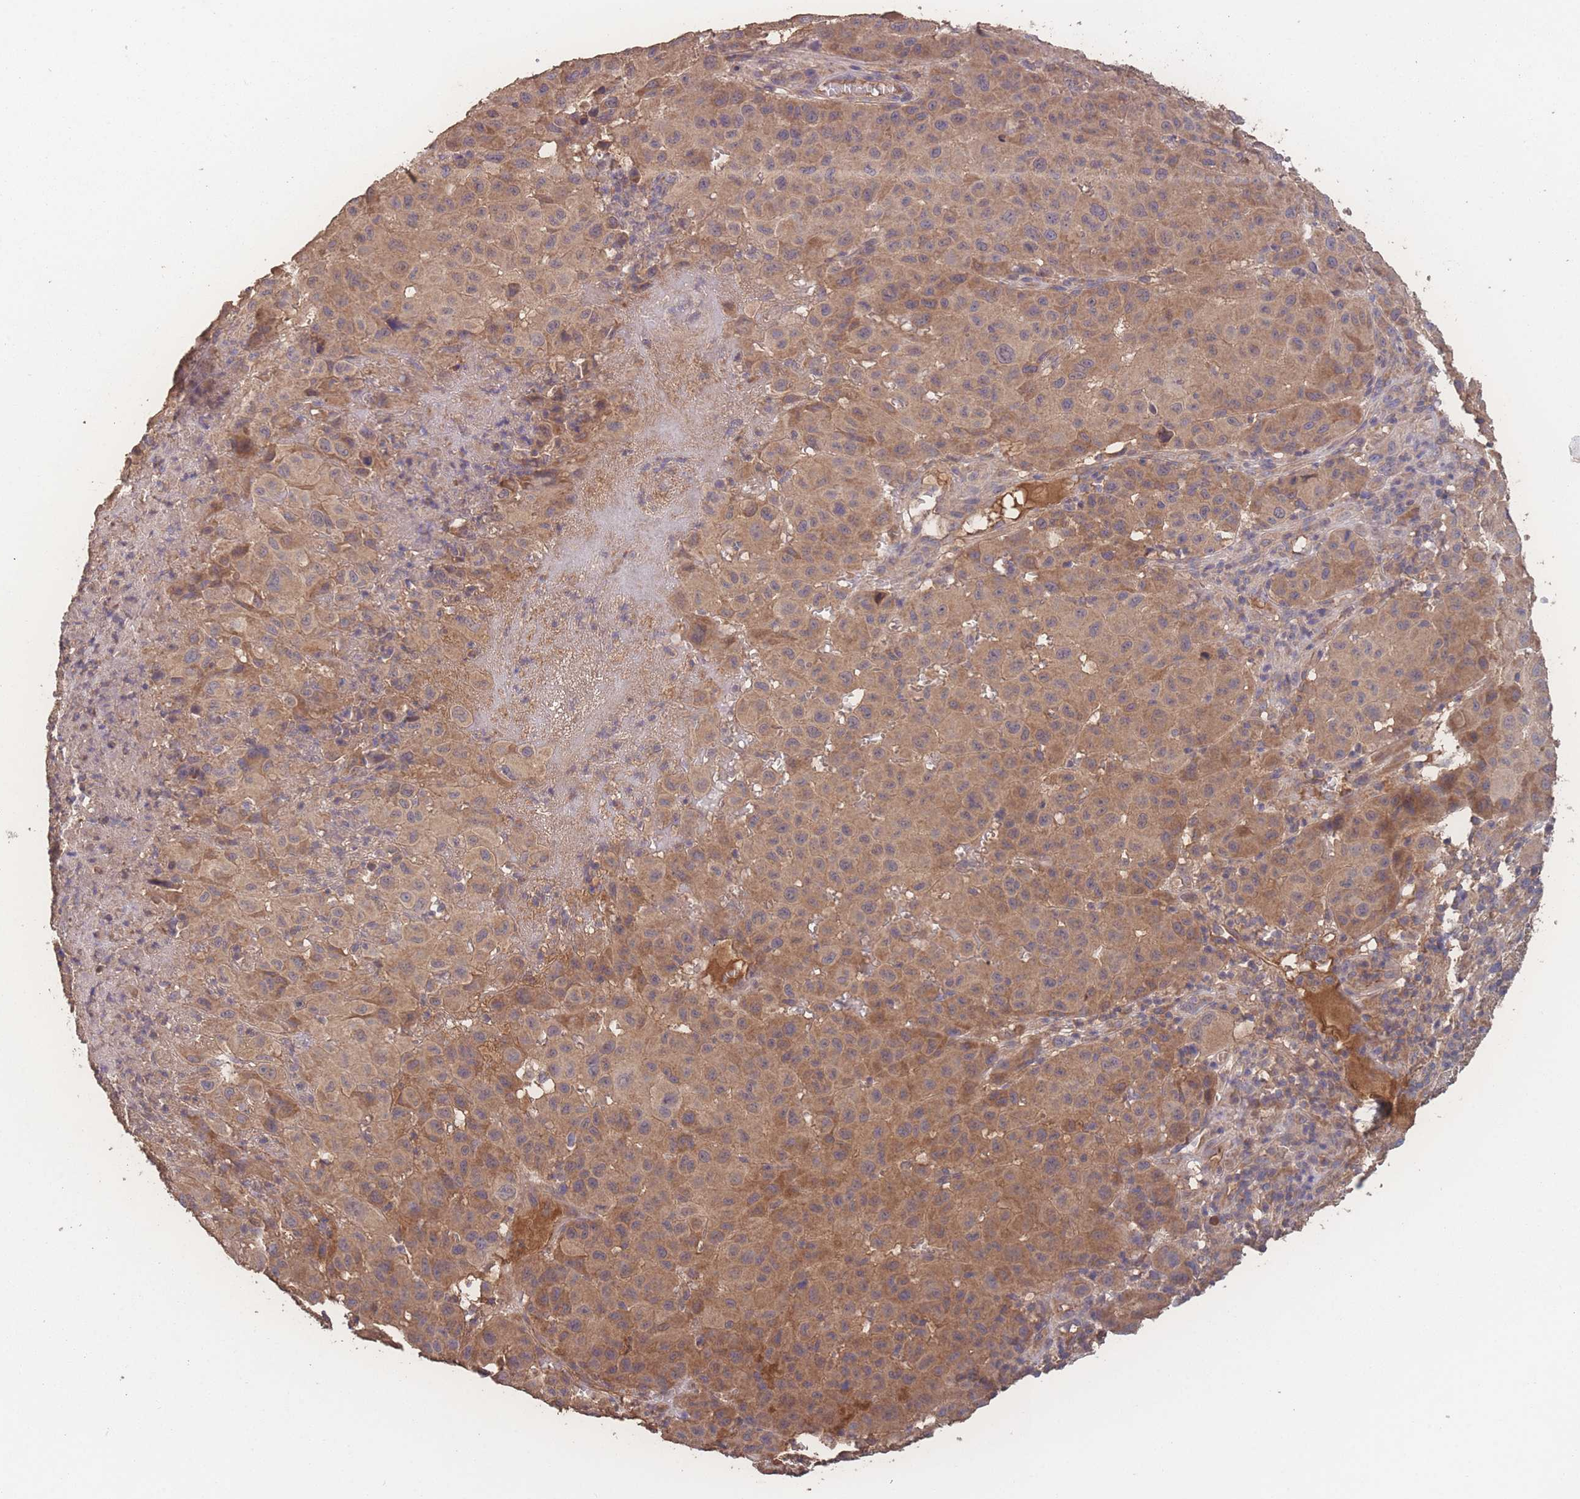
{"staining": {"intensity": "moderate", "quantity": "<25%", "location": "cytoplasmic/membranous"}, "tissue": "melanoma", "cell_type": "Tumor cells", "image_type": "cancer", "snomed": [{"axis": "morphology", "description": "Malignant melanoma, NOS"}, {"axis": "topography", "description": "Skin"}], "caption": "There is low levels of moderate cytoplasmic/membranous staining in tumor cells of malignant melanoma, as demonstrated by immunohistochemical staining (brown color).", "gene": "ATXN10", "patient": {"sex": "male", "age": 73}}